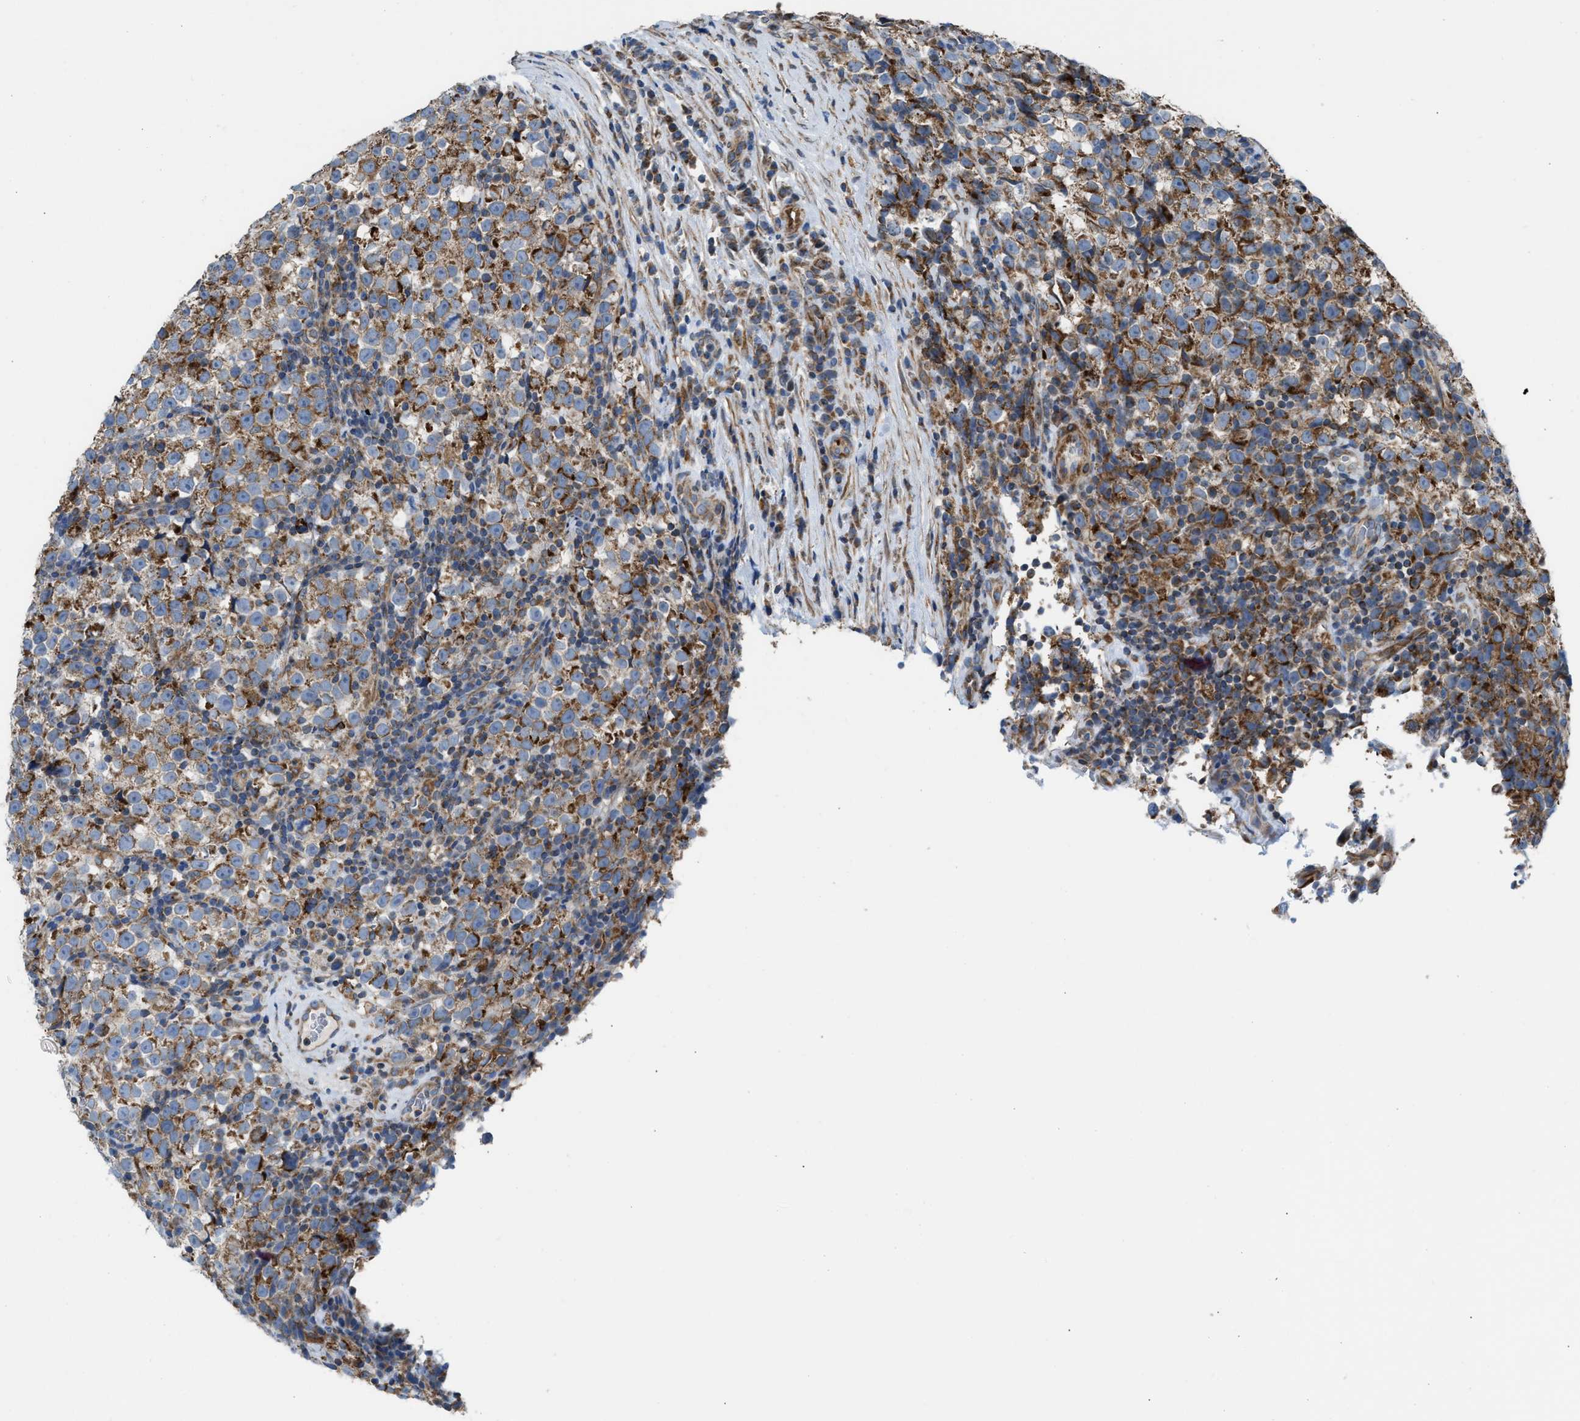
{"staining": {"intensity": "moderate", "quantity": ">75%", "location": "cytoplasmic/membranous"}, "tissue": "testis cancer", "cell_type": "Tumor cells", "image_type": "cancer", "snomed": [{"axis": "morphology", "description": "Normal tissue, NOS"}, {"axis": "morphology", "description": "Seminoma, NOS"}, {"axis": "topography", "description": "Testis"}], "caption": "Immunohistochemical staining of human seminoma (testis) reveals moderate cytoplasmic/membranous protein expression in about >75% of tumor cells. (DAB (3,3'-diaminobenzidine) IHC, brown staining for protein, blue staining for nuclei).", "gene": "SLC10A3", "patient": {"sex": "male", "age": 43}}